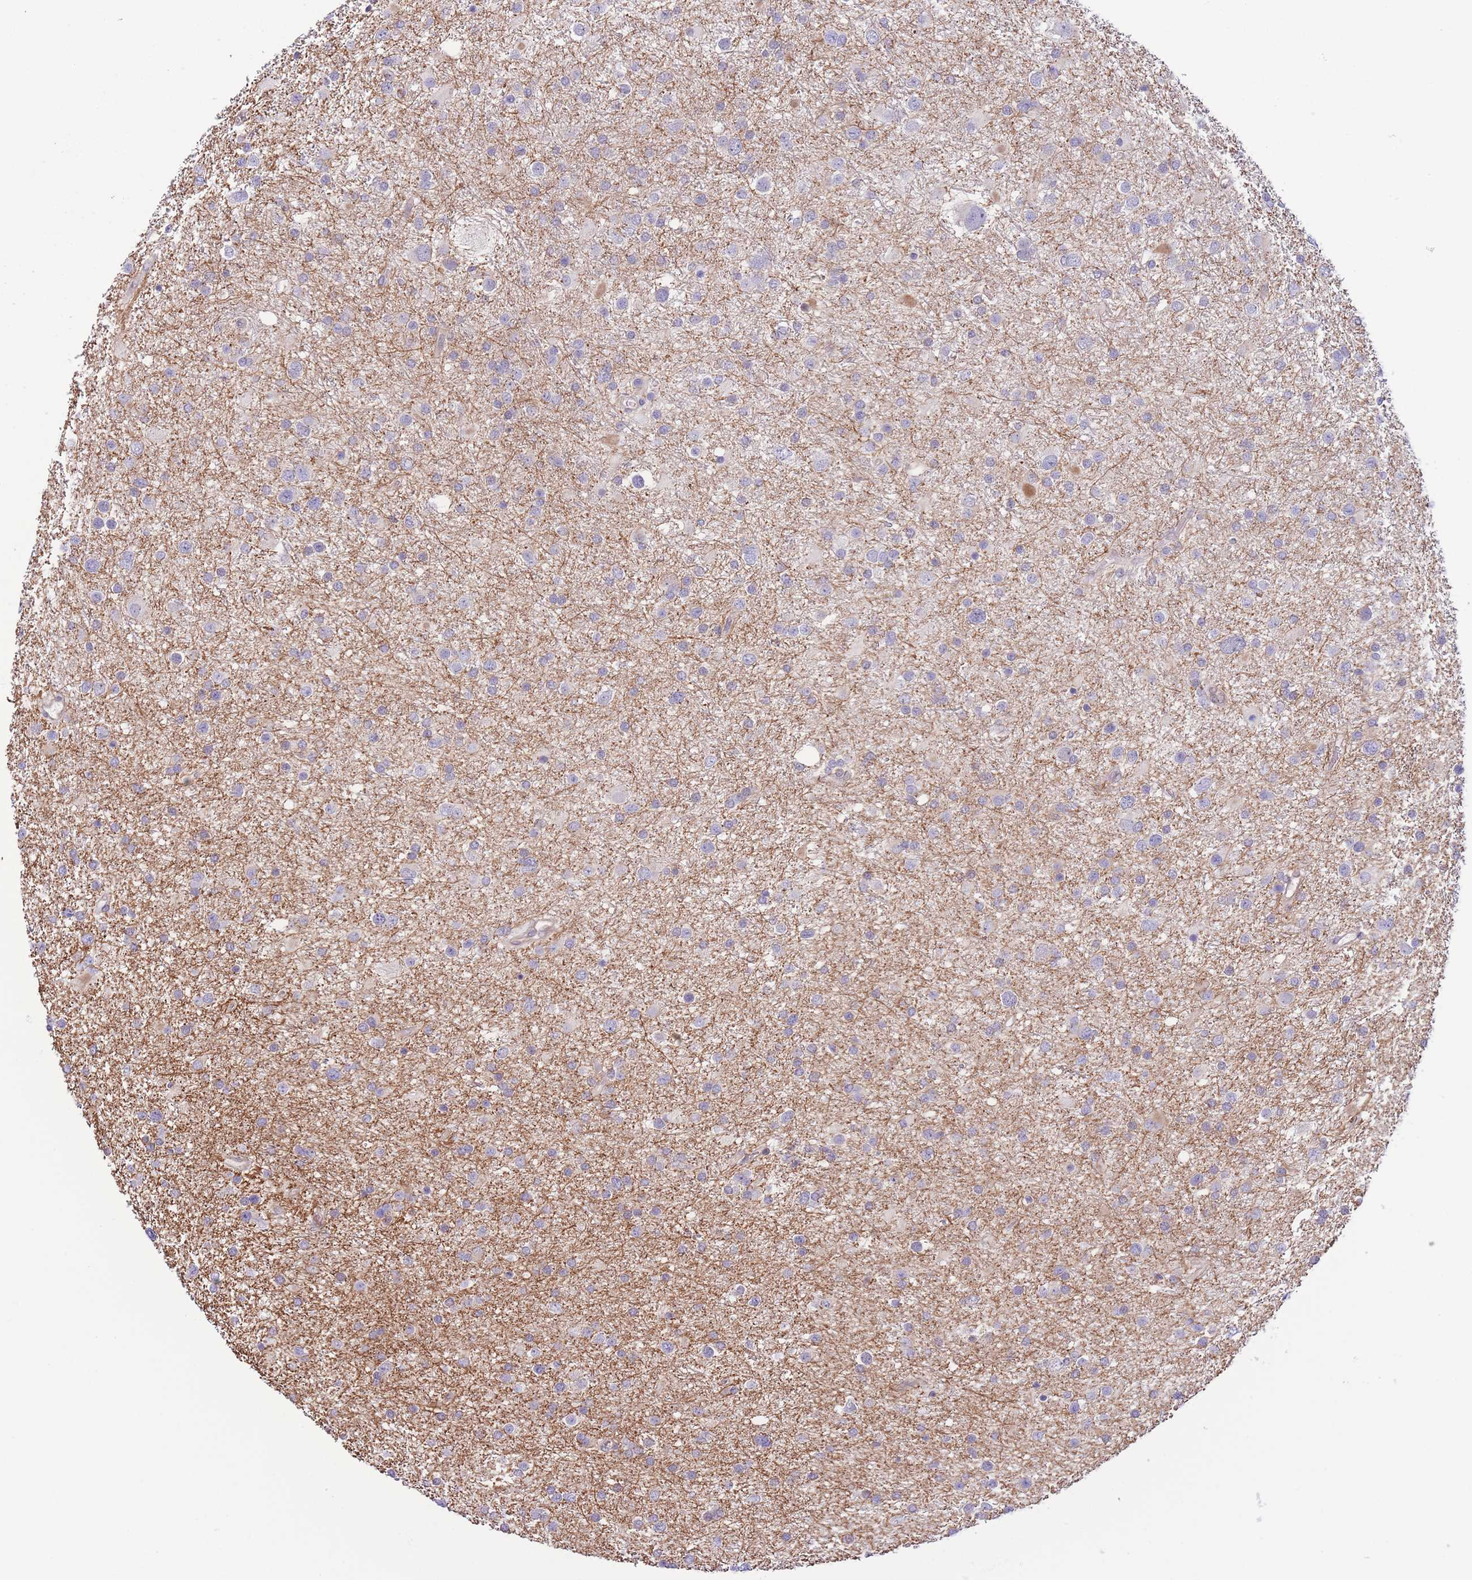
{"staining": {"intensity": "negative", "quantity": "none", "location": "none"}, "tissue": "glioma", "cell_type": "Tumor cells", "image_type": "cancer", "snomed": [{"axis": "morphology", "description": "Glioma, malignant, Low grade"}, {"axis": "topography", "description": "Brain"}], "caption": "Tumor cells show no significant protein expression in glioma.", "gene": "C9orf152", "patient": {"sex": "female", "age": 32}}